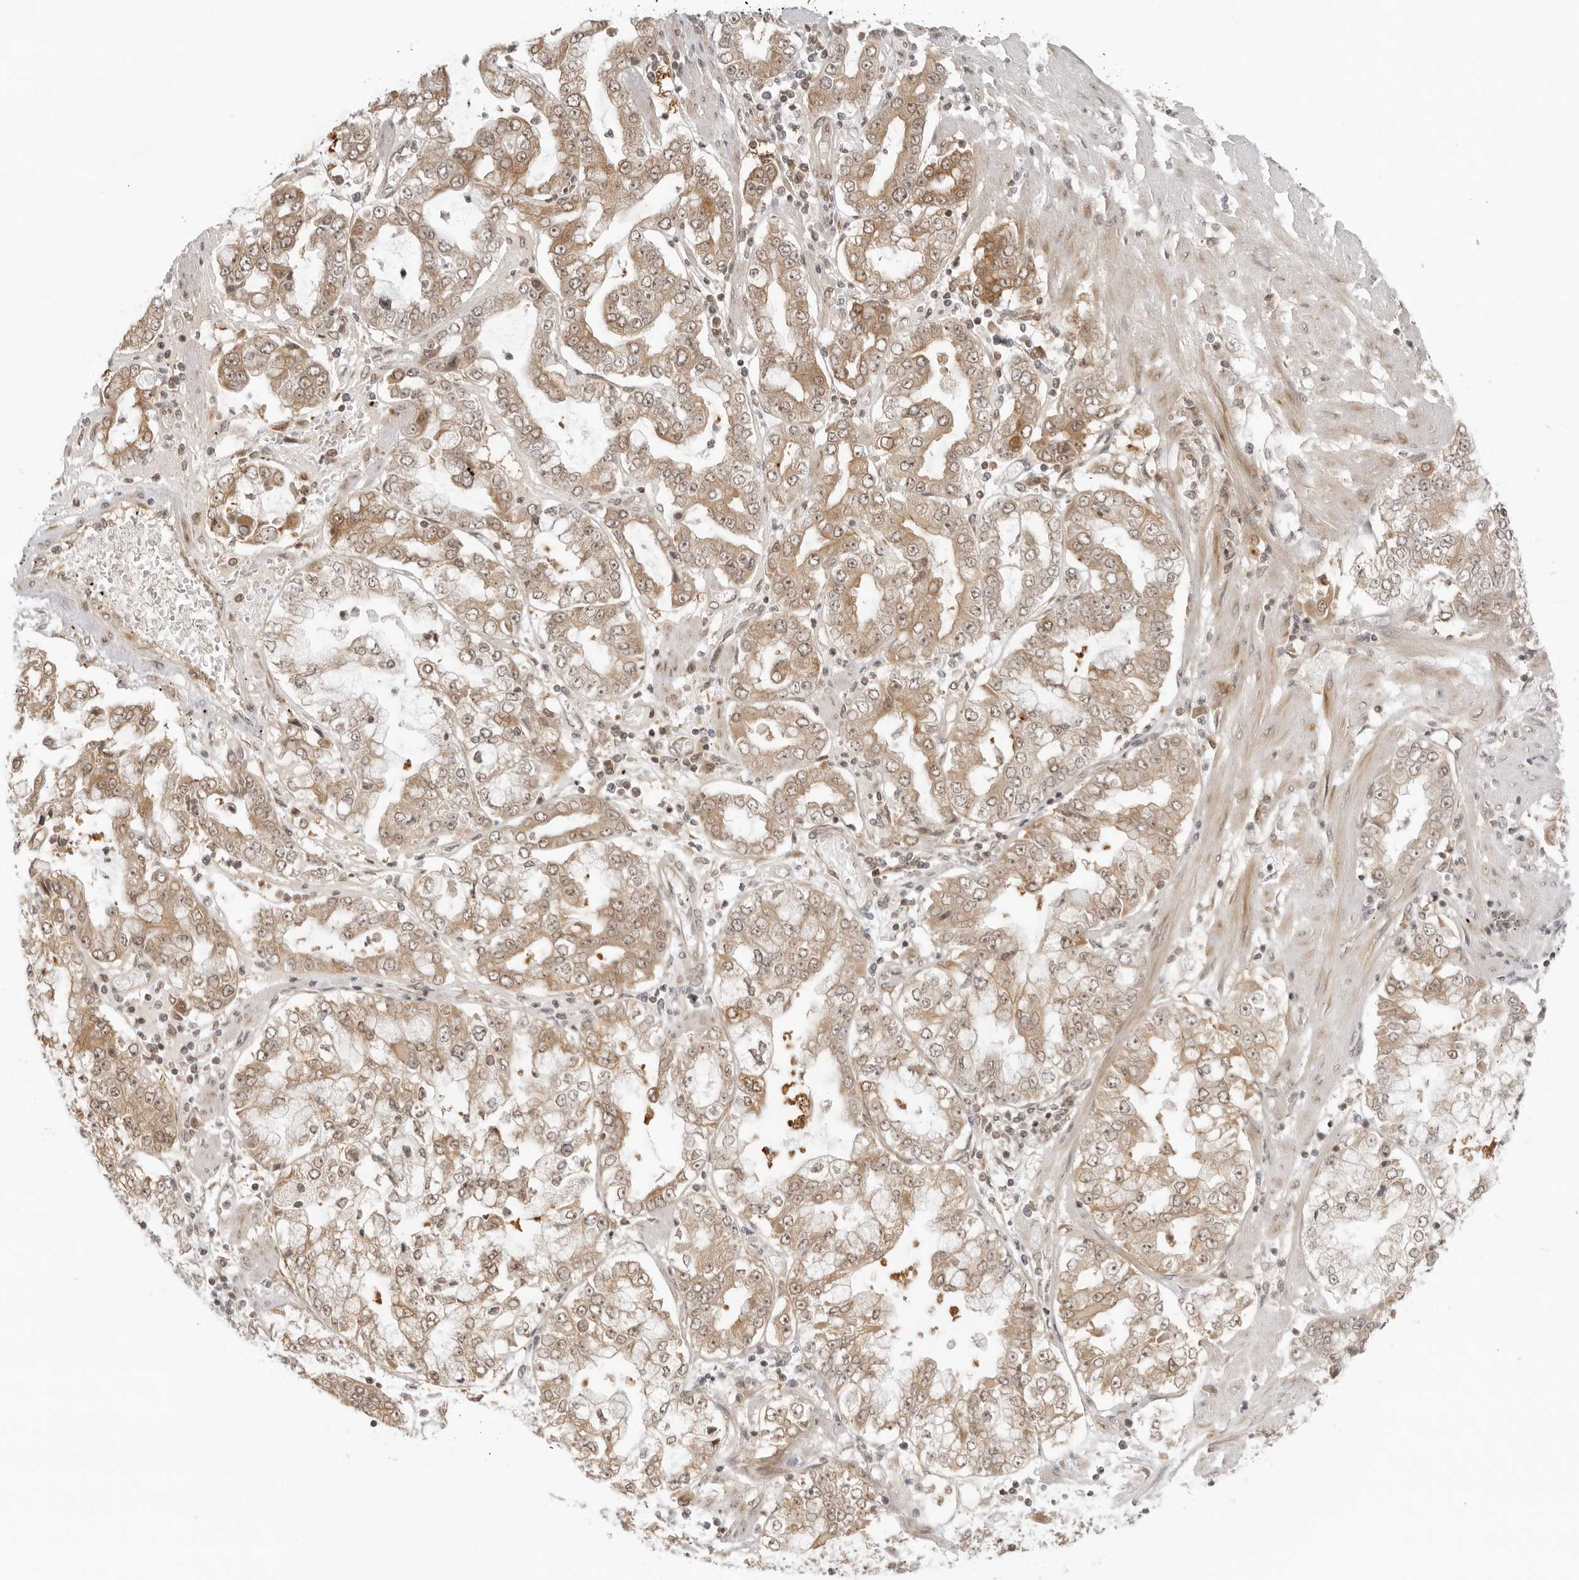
{"staining": {"intensity": "weak", "quantity": ">75%", "location": "cytoplasmic/membranous"}, "tissue": "stomach cancer", "cell_type": "Tumor cells", "image_type": "cancer", "snomed": [{"axis": "morphology", "description": "Adenocarcinoma, NOS"}, {"axis": "topography", "description": "Stomach"}], "caption": "Protein staining of stomach adenocarcinoma tissue exhibits weak cytoplasmic/membranous expression in about >75% of tumor cells.", "gene": "PRRC2C", "patient": {"sex": "male", "age": 76}}